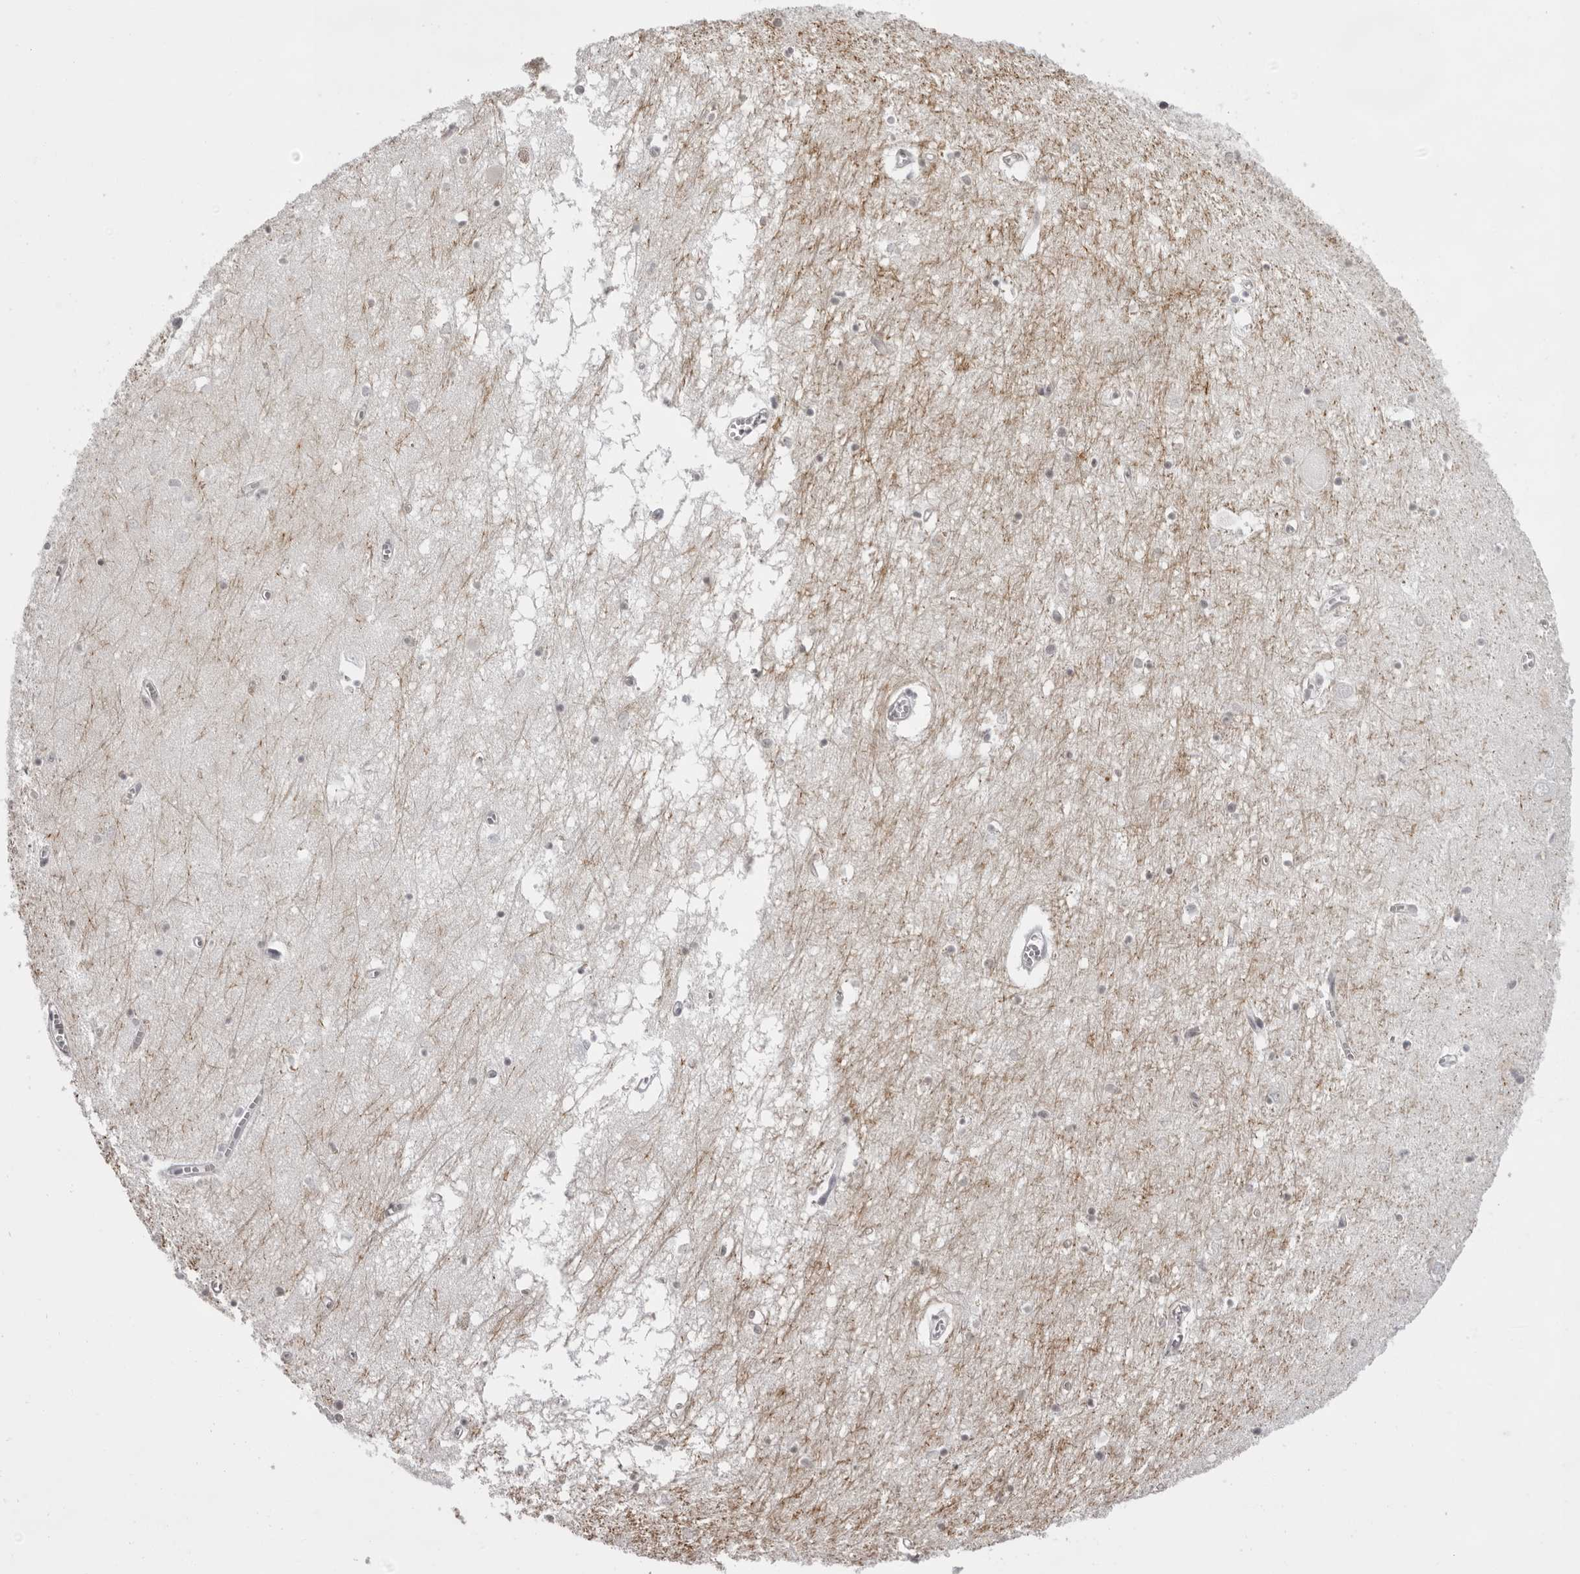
{"staining": {"intensity": "weak", "quantity": ">75%", "location": "cytoplasmic/membranous,nuclear"}, "tissue": "hippocampus", "cell_type": "Glial cells", "image_type": "normal", "snomed": [{"axis": "morphology", "description": "Normal tissue, NOS"}, {"axis": "topography", "description": "Hippocampus"}], "caption": "Protein staining of benign hippocampus shows weak cytoplasmic/membranous,nuclear expression in approximately >75% of glial cells.", "gene": "NUDT18", "patient": {"sex": "male", "age": 70}}